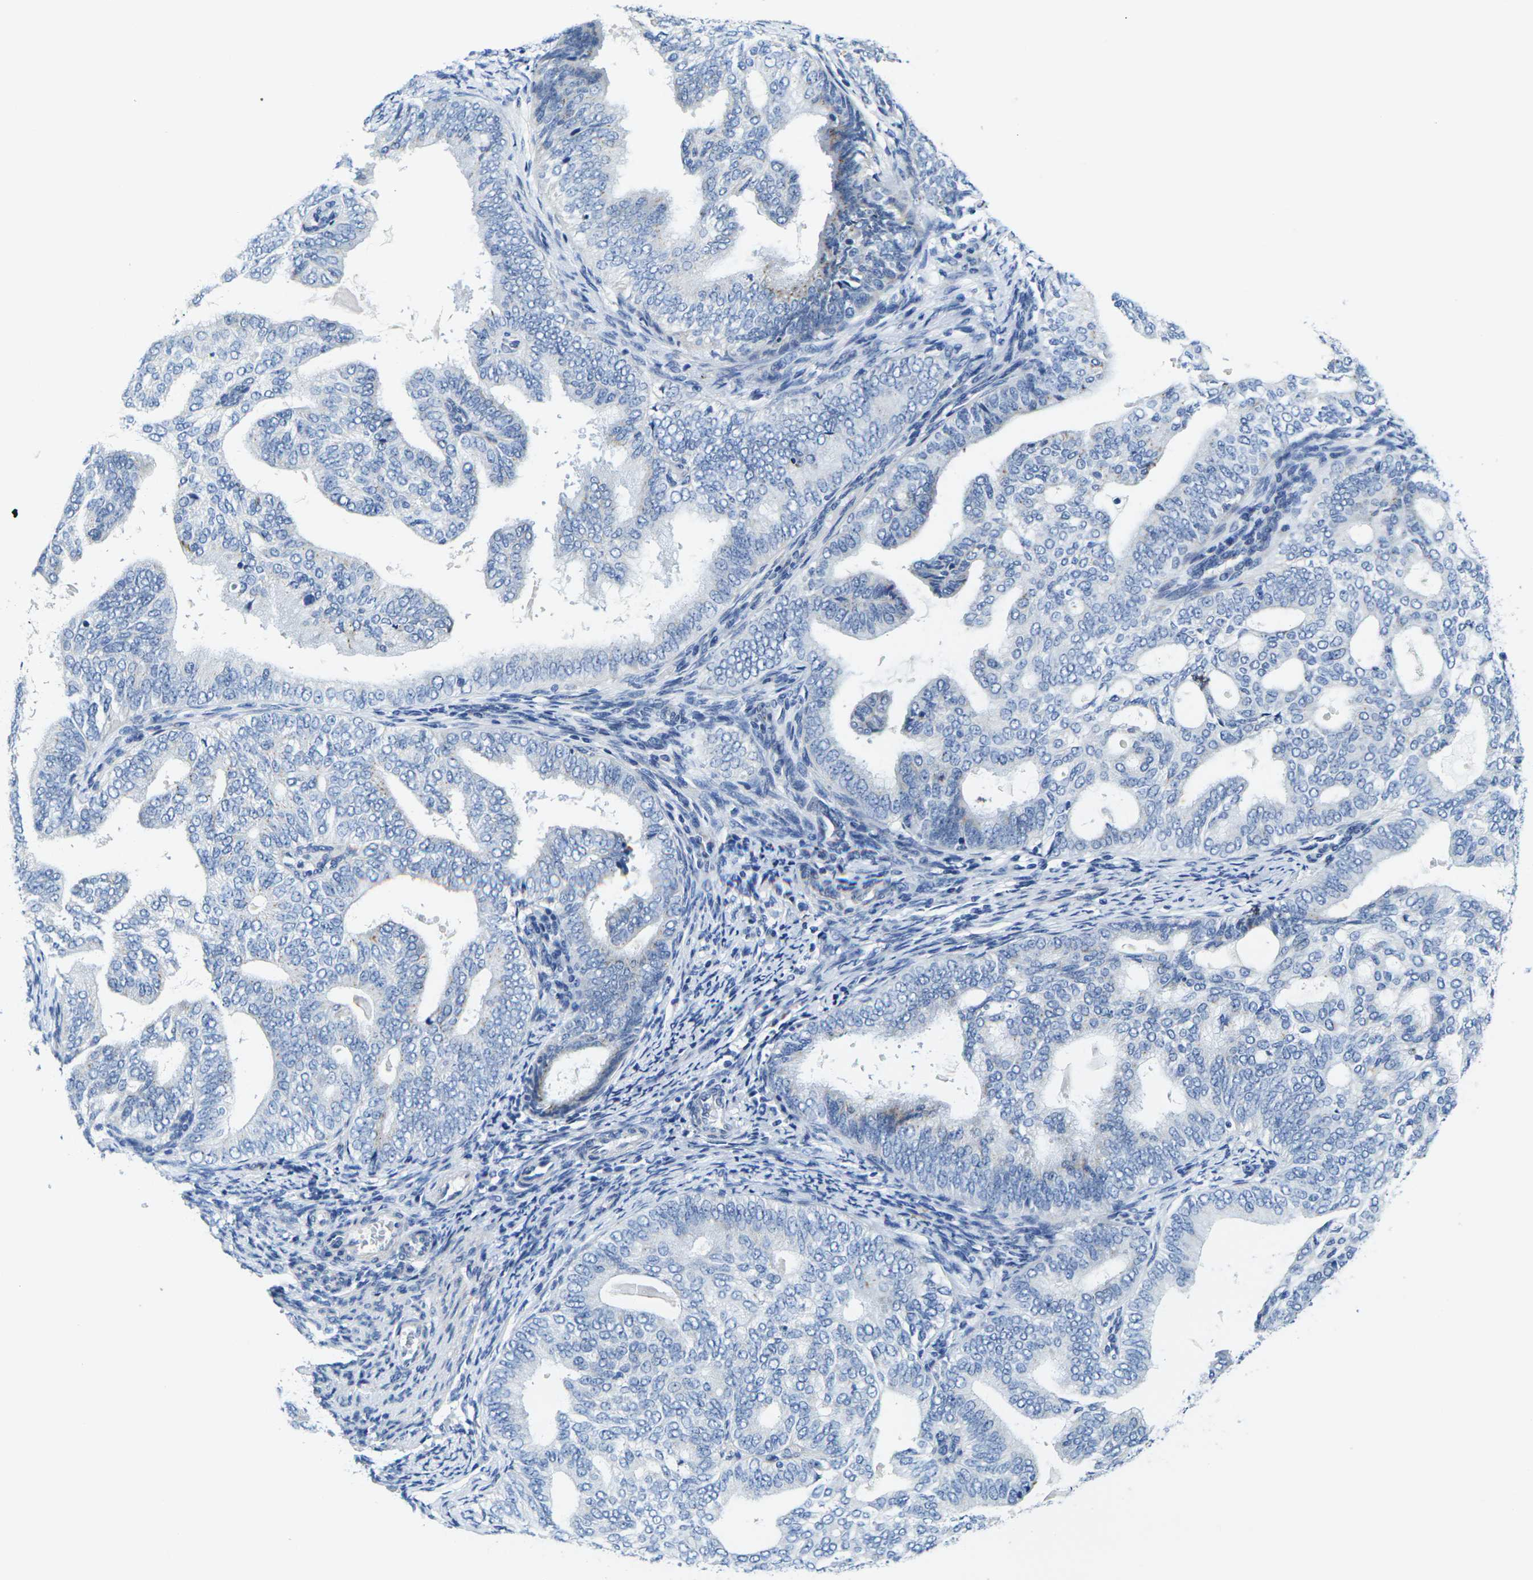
{"staining": {"intensity": "negative", "quantity": "none", "location": "none"}, "tissue": "endometrial cancer", "cell_type": "Tumor cells", "image_type": "cancer", "snomed": [{"axis": "morphology", "description": "Adenocarcinoma, NOS"}, {"axis": "topography", "description": "Endometrium"}], "caption": "Immunohistochemistry of human endometrial cancer (adenocarcinoma) exhibits no expression in tumor cells.", "gene": "CRK", "patient": {"sex": "female", "age": 58}}